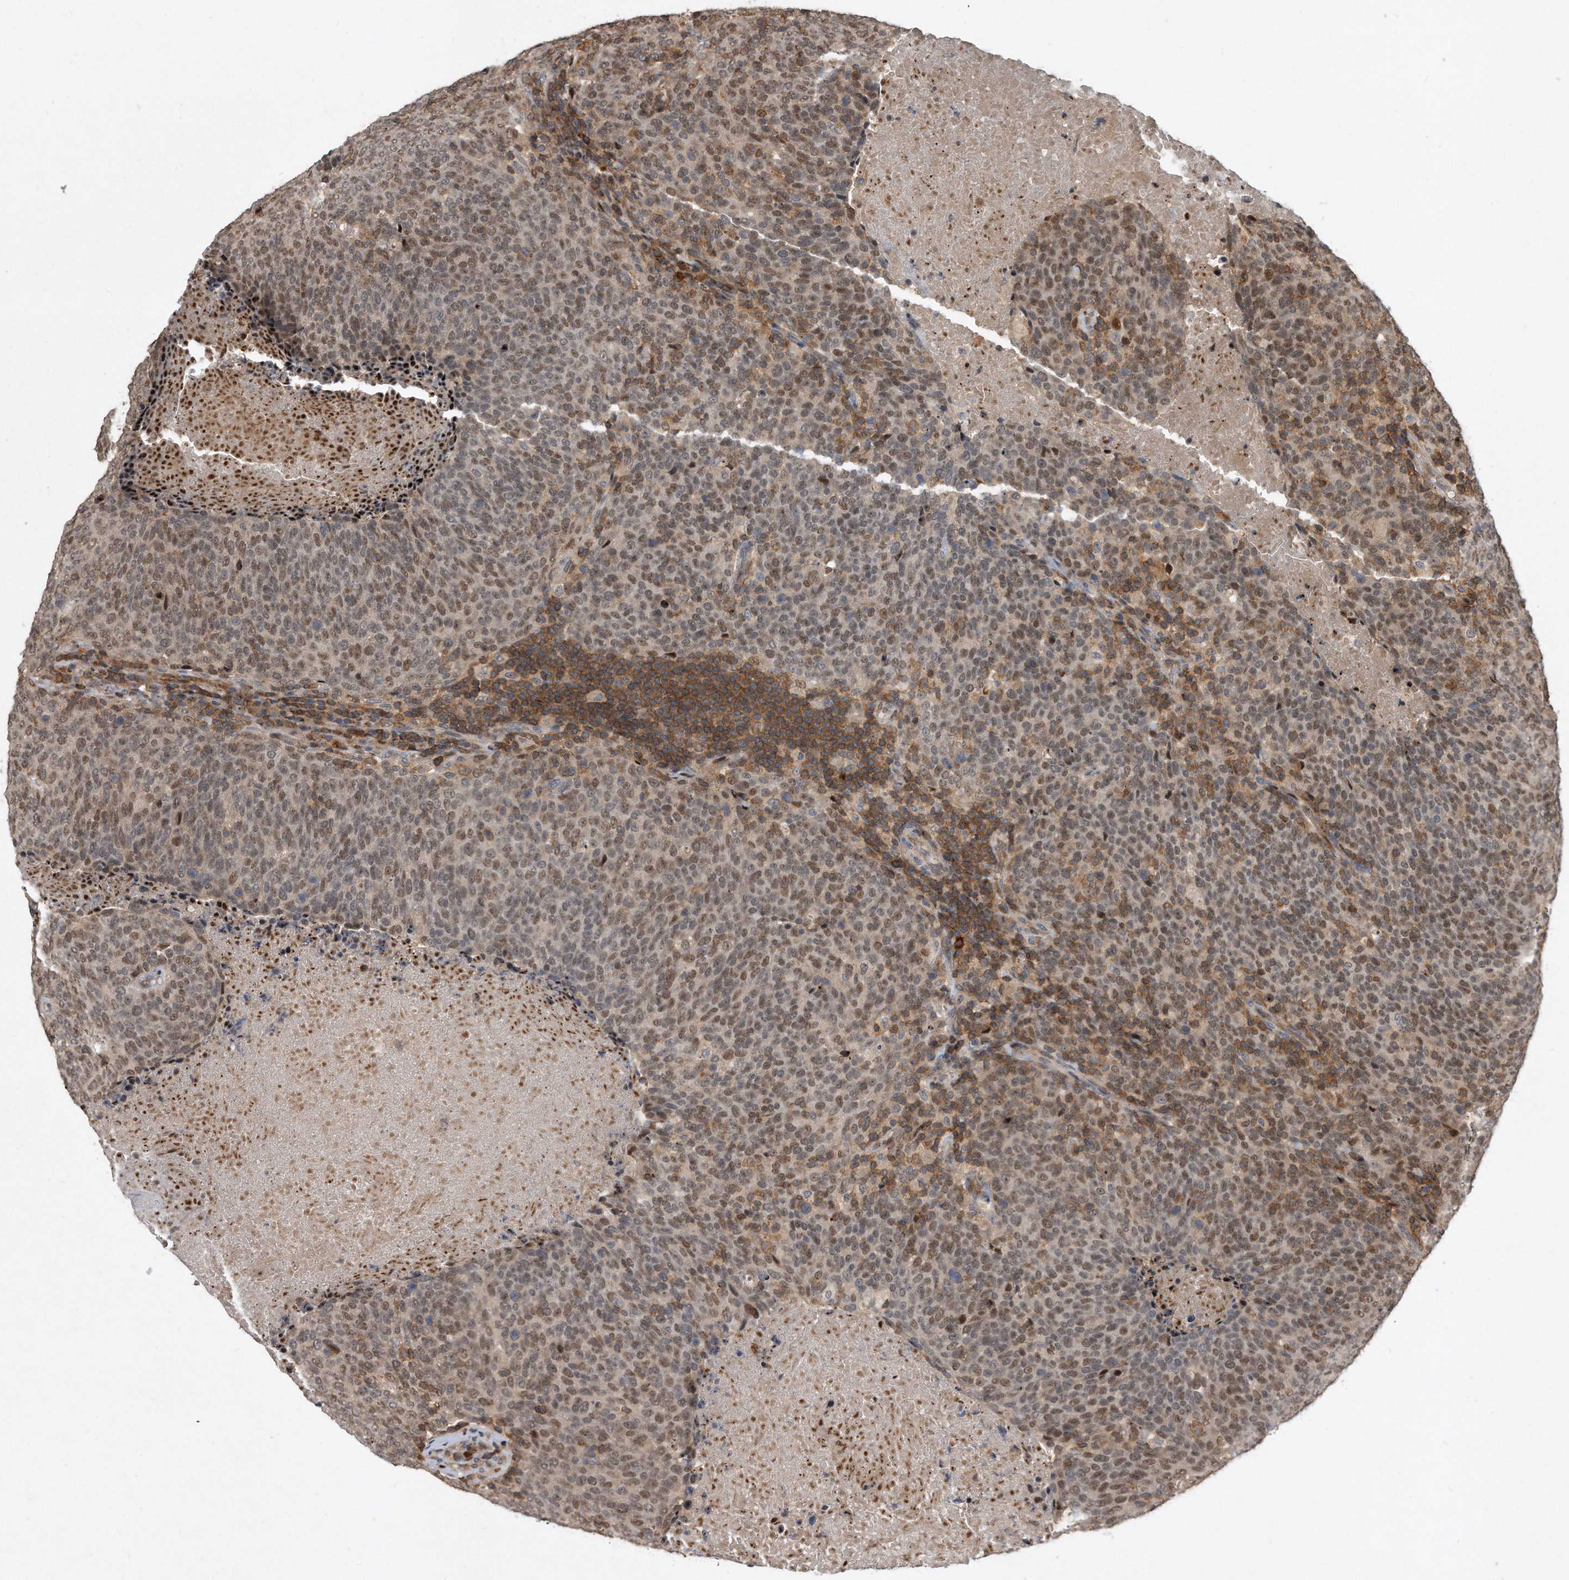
{"staining": {"intensity": "moderate", "quantity": ">75%", "location": "cytoplasmic/membranous,nuclear"}, "tissue": "head and neck cancer", "cell_type": "Tumor cells", "image_type": "cancer", "snomed": [{"axis": "morphology", "description": "Squamous cell carcinoma, NOS"}, {"axis": "morphology", "description": "Squamous cell carcinoma, metastatic, NOS"}, {"axis": "topography", "description": "Lymph node"}, {"axis": "topography", "description": "Head-Neck"}], "caption": "A brown stain highlights moderate cytoplasmic/membranous and nuclear positivity of a protein in metastatic squamous cell carcinoma (head and neck) tumor cells.", "gene": "PGBD2", "patient": {"sex": "male", "age": 62}}